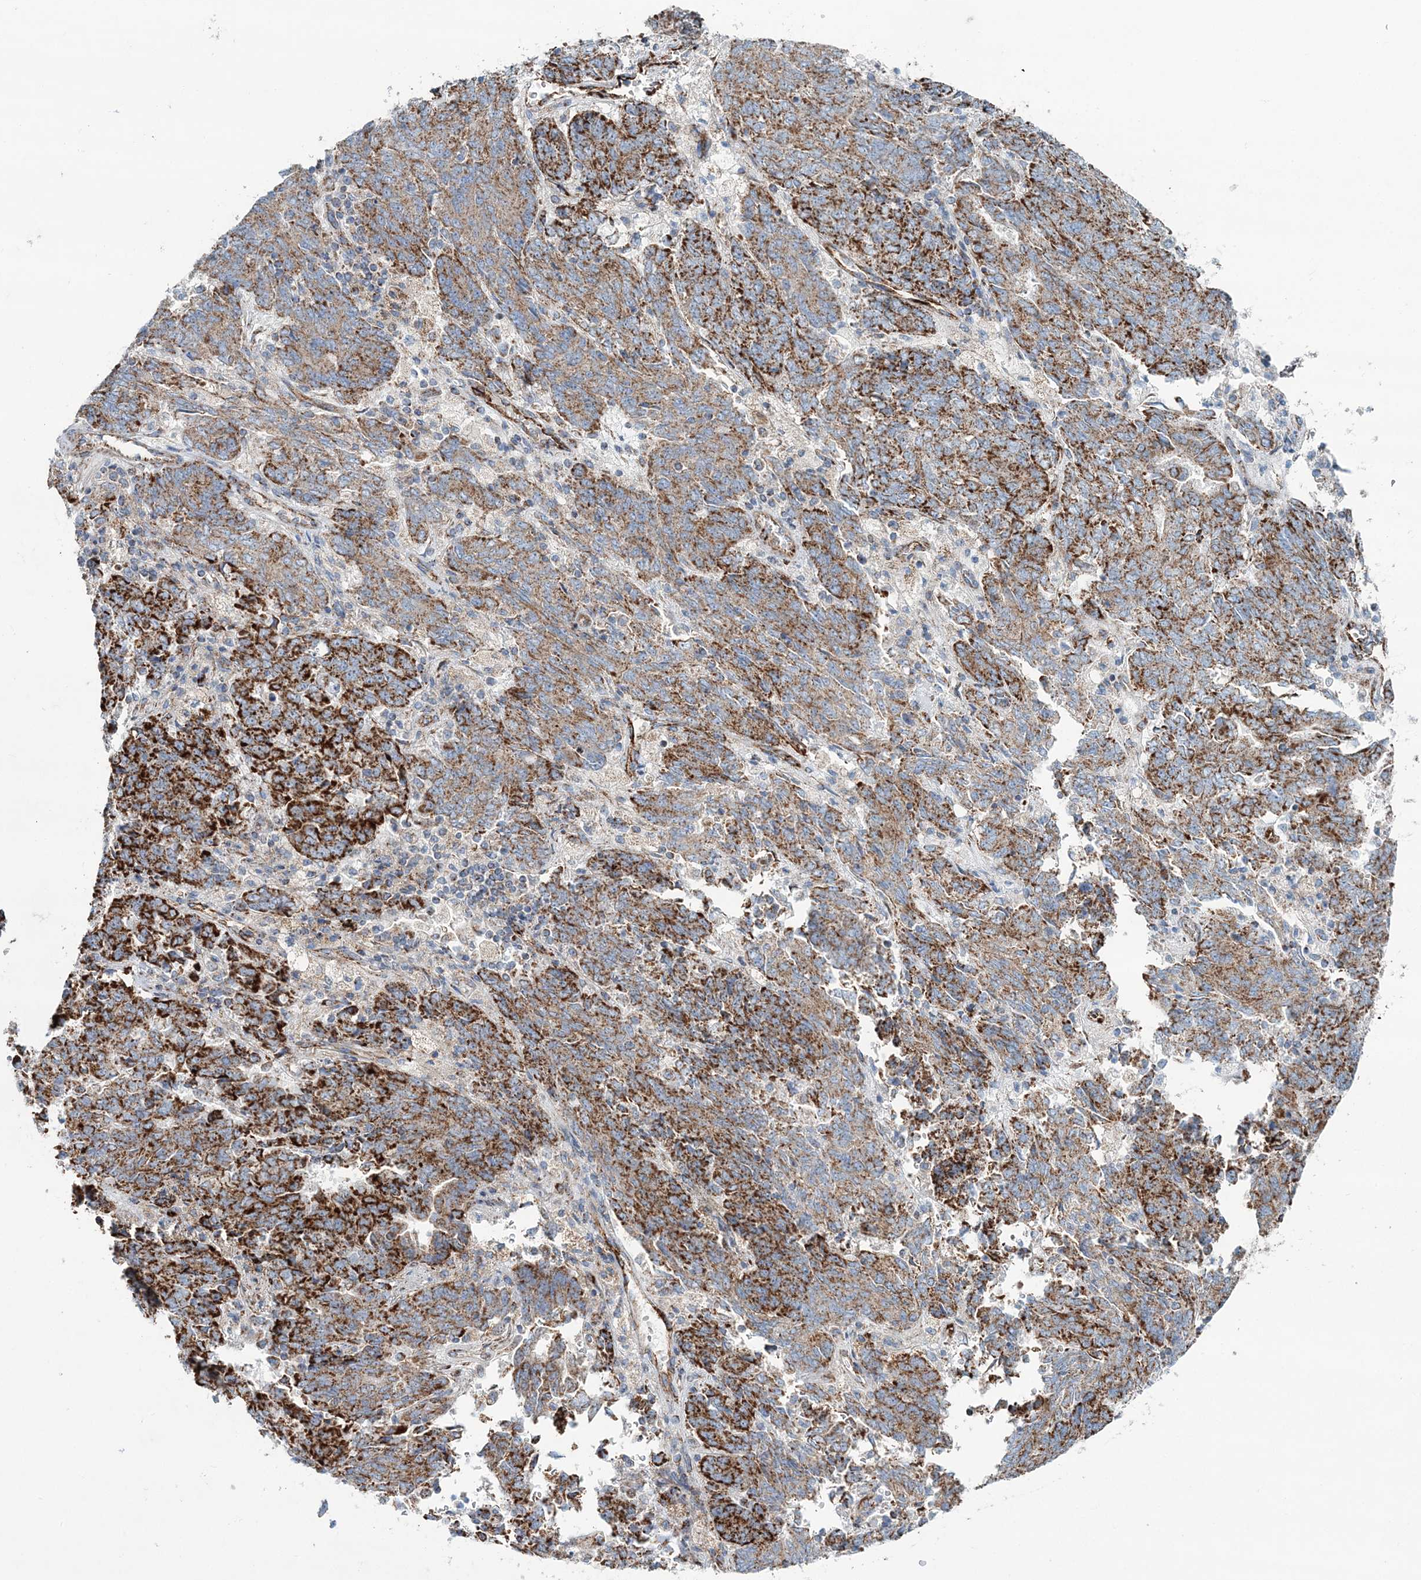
{"staining": {"intensity": "moderate", "quantity": ">75%", "location": "cytoplasmic/membranous"}, "tissue": "endometrial cancer", "cell_type": "Tumor cells", "image_type": "cancer", "snomed": [{"axis": "morphology", "description": "Adenocarcinoma, NOS"}, {"axis": "topography", "description": "Endometrium"}], "caption": "DAB immunohistochemical staining of human endometrial cancer (adenocarcinoma) demonstrates moderate cytoplasmic/membranous protein positivity in about >75% of tumor cells.", "gene": "ARHGAP6", "patient": {"sex": "female", "age": 80}}